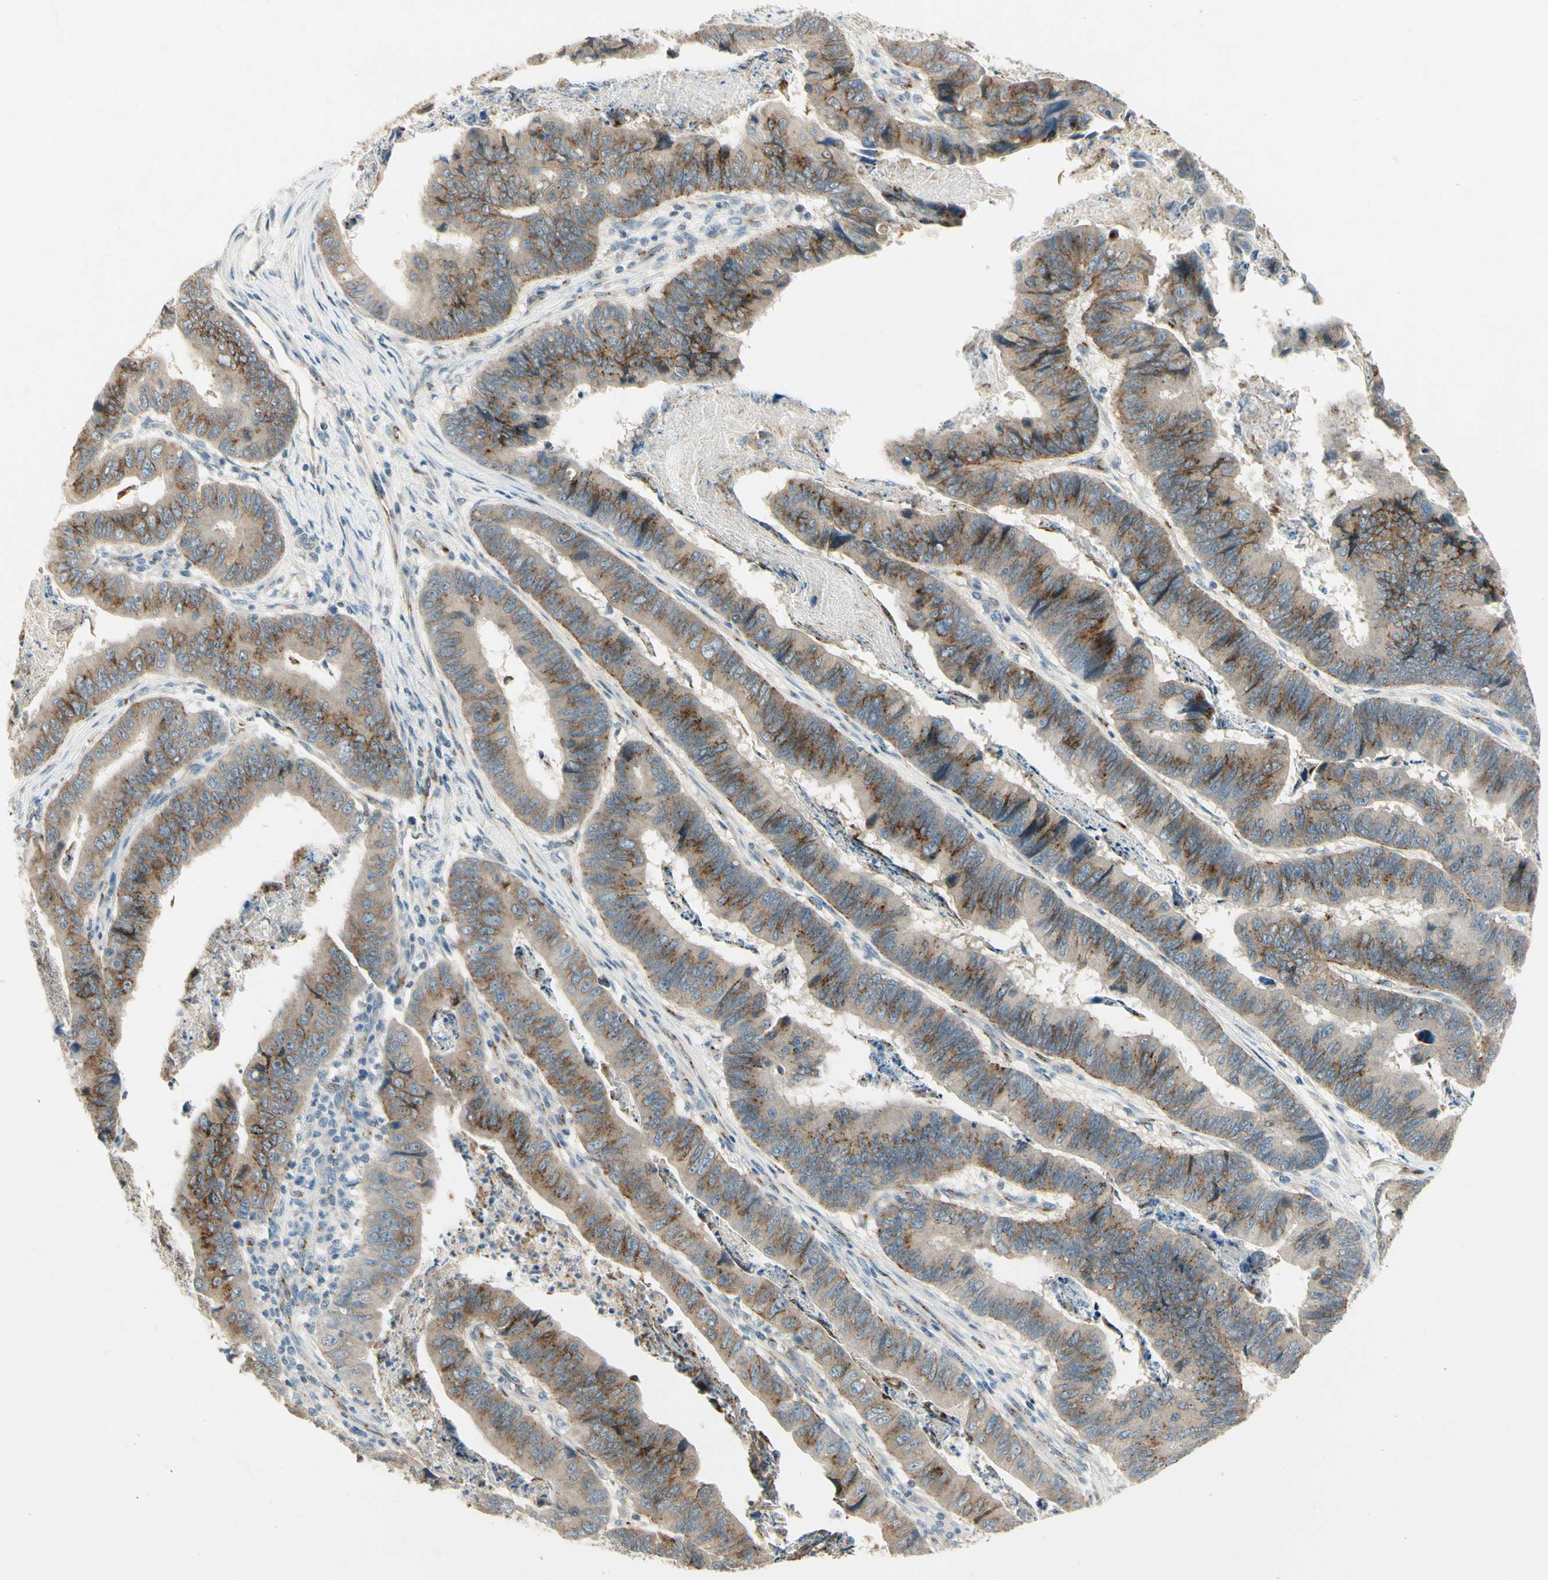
{"staining": {"intensity": "moderate", "quantity": ">75%", "location": "cytoplasmic/membranous"}, "tissue": "stomach cancer", "cell_type": "Tumor cells", "image_type": "cancer", "snomed": [{"axis": "morphology", "description": "Adenocarcinoma, NOS"}, {"axis": "topography", "description": "Stomach, lower"}], "caption": "A brown stain shows moderate cytoplasmic/membranous staining of a protein in stomach cancer tumor cells.", "gene": "MANSC1", "patient": {"sex": "male", "age": 77}}